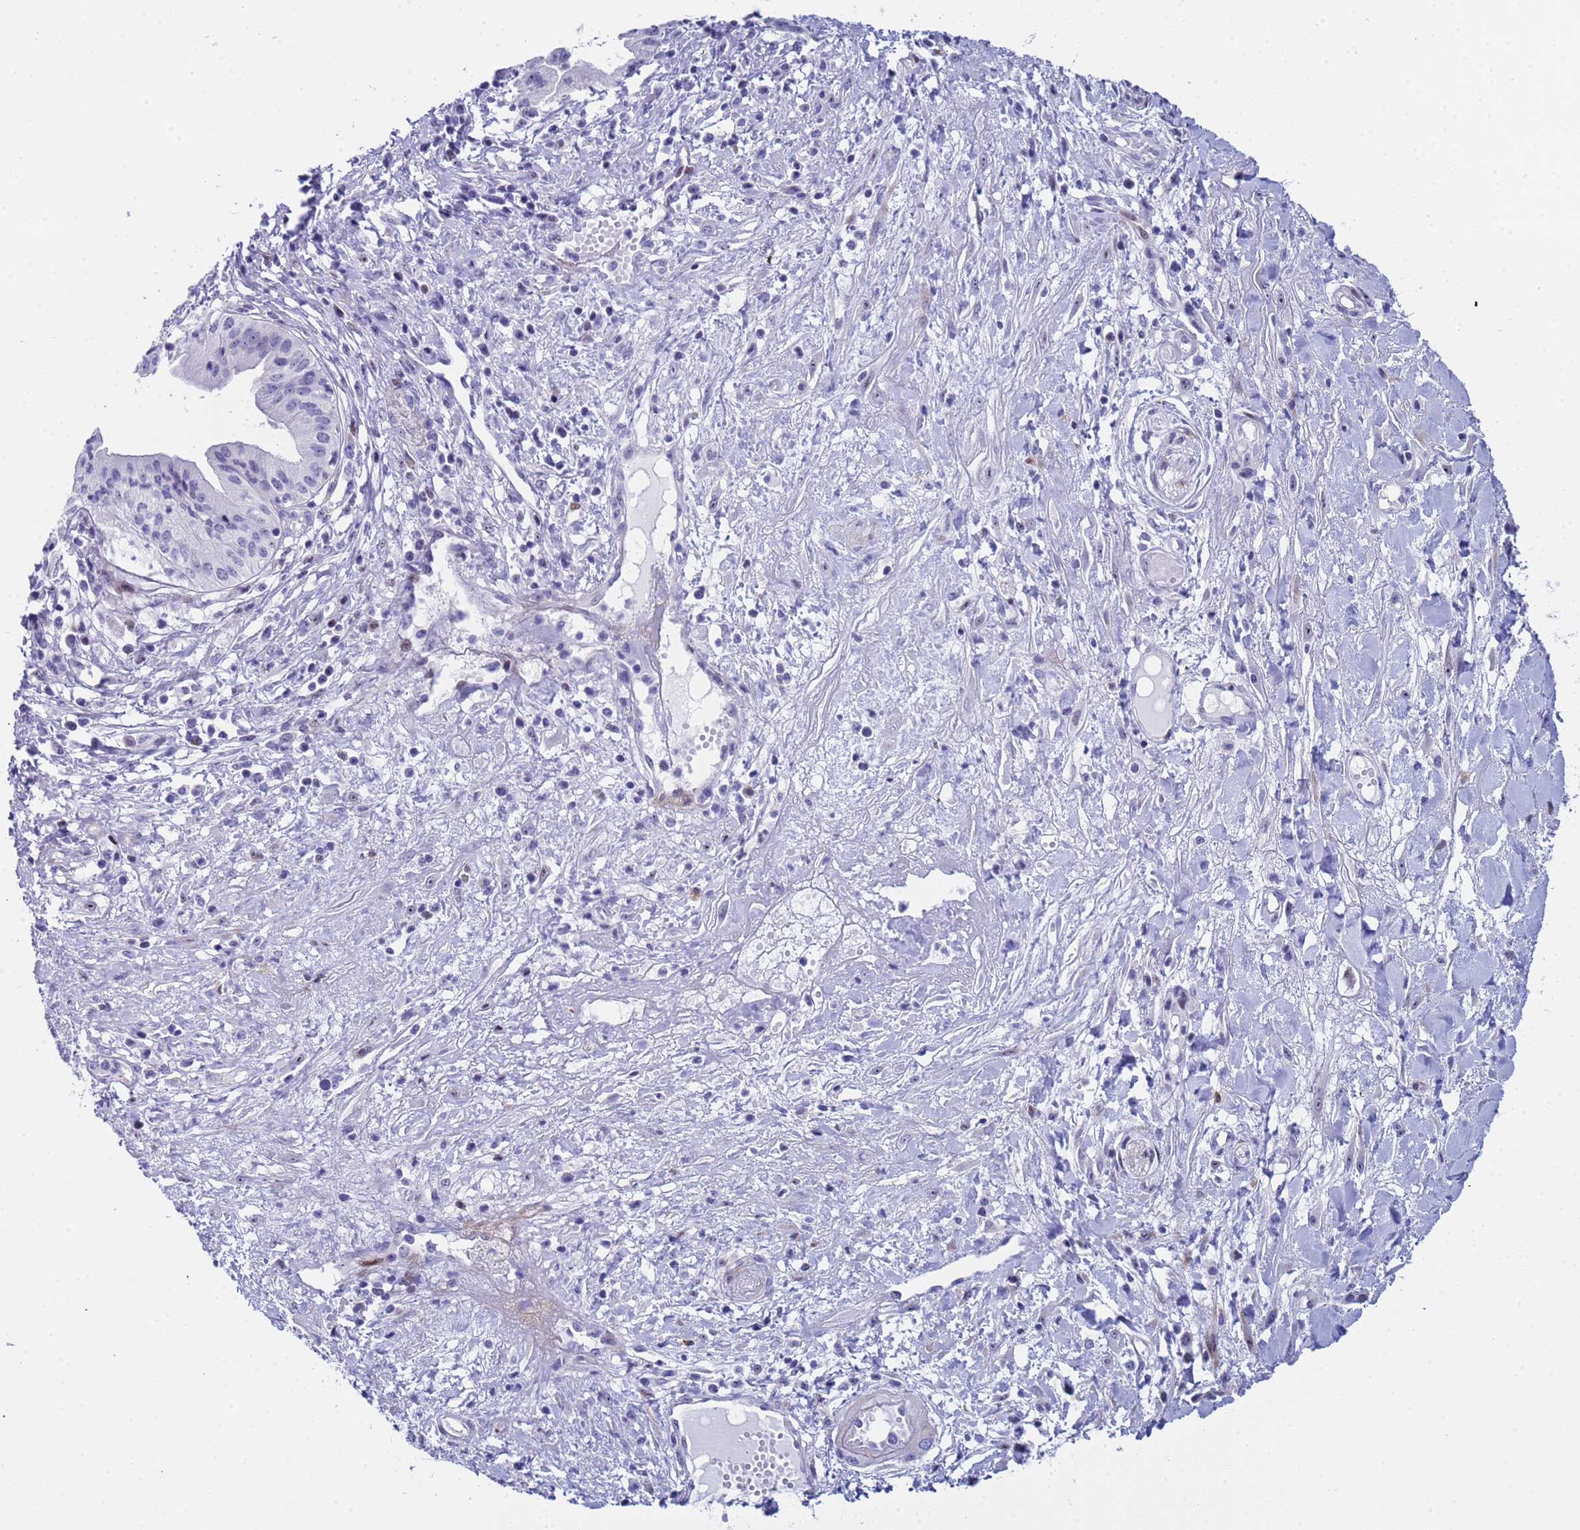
{"staining": {"intensity": "negative", "quantity": "none", "location": "none"}, "tissue": "pancreatic cancer", "cell_type": "Tumor cells", "image_type": "cancer", "snomed": [{"axis": "morphology", "description": "Adenocarcinoma, NOS"}, {"axis": "topography", "description": "Pancreas"}], "caption": "A high-resolution histopathology image shows IHC staining of pancreatic adenocarcinoma, which displays no significant expression in tumor cells.", "gene": "POP5", "patient": {"sex": "female", "age": 50}}